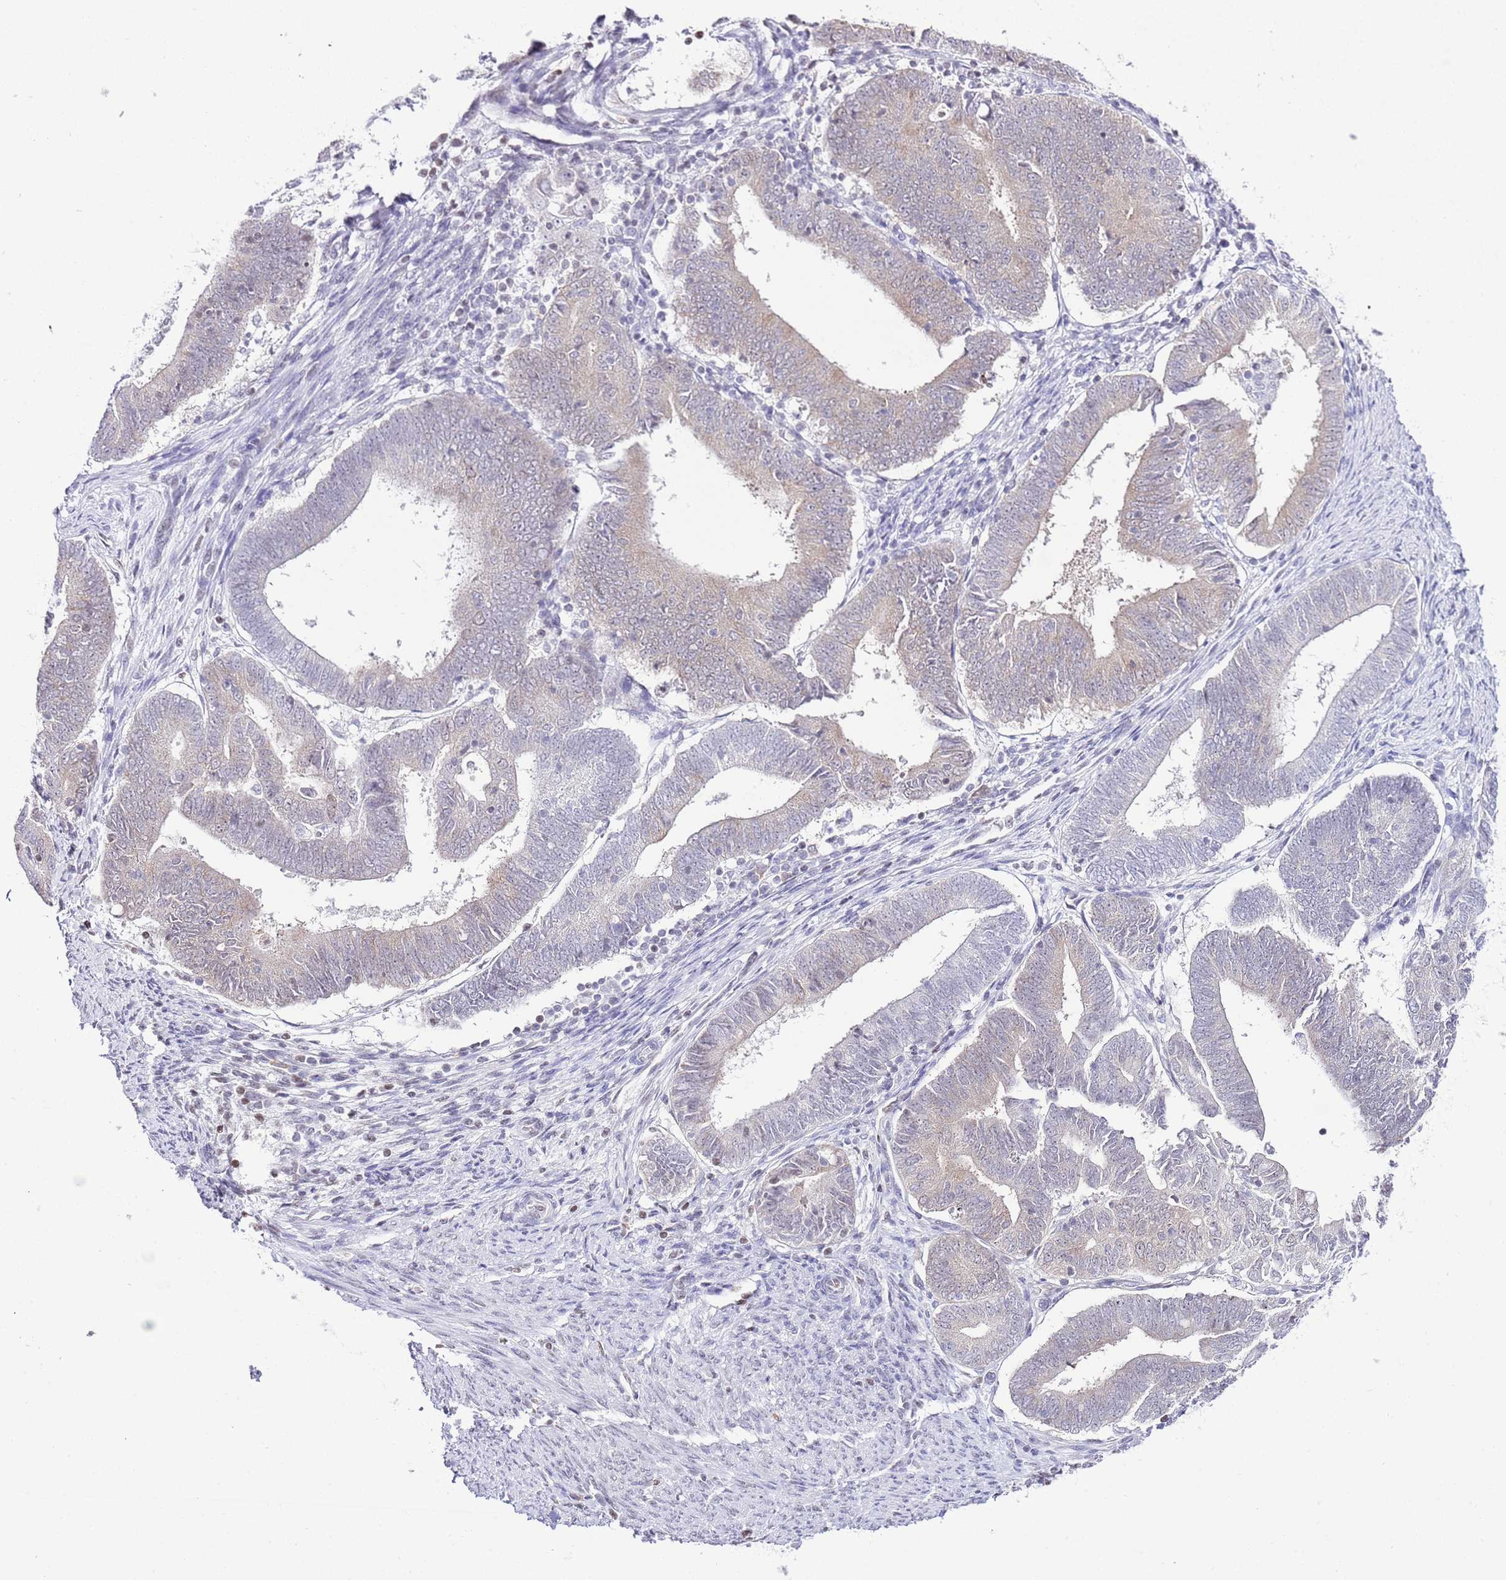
{"staining": {"intensity": "weak", "quantity": "25%-75%", "location": "cytoplasmic/membranous"}, "tissue": "endometrial cancer", "cell_type": "Tumor cells", "image_type": "cancer", "snomed": [{"axis": "morphology", "description": "Adenocarcinoma, NOS"}, {"axis": "topography", "description": "Endometrium"}], "caption": "IHC of endometrial cancer demonstrates low levels of weak cytoplasmic/membranous expression in about 25%-75% of tumor cells.", "gene": "PRR15", "patient": {"sex": "female", "age": 70}}